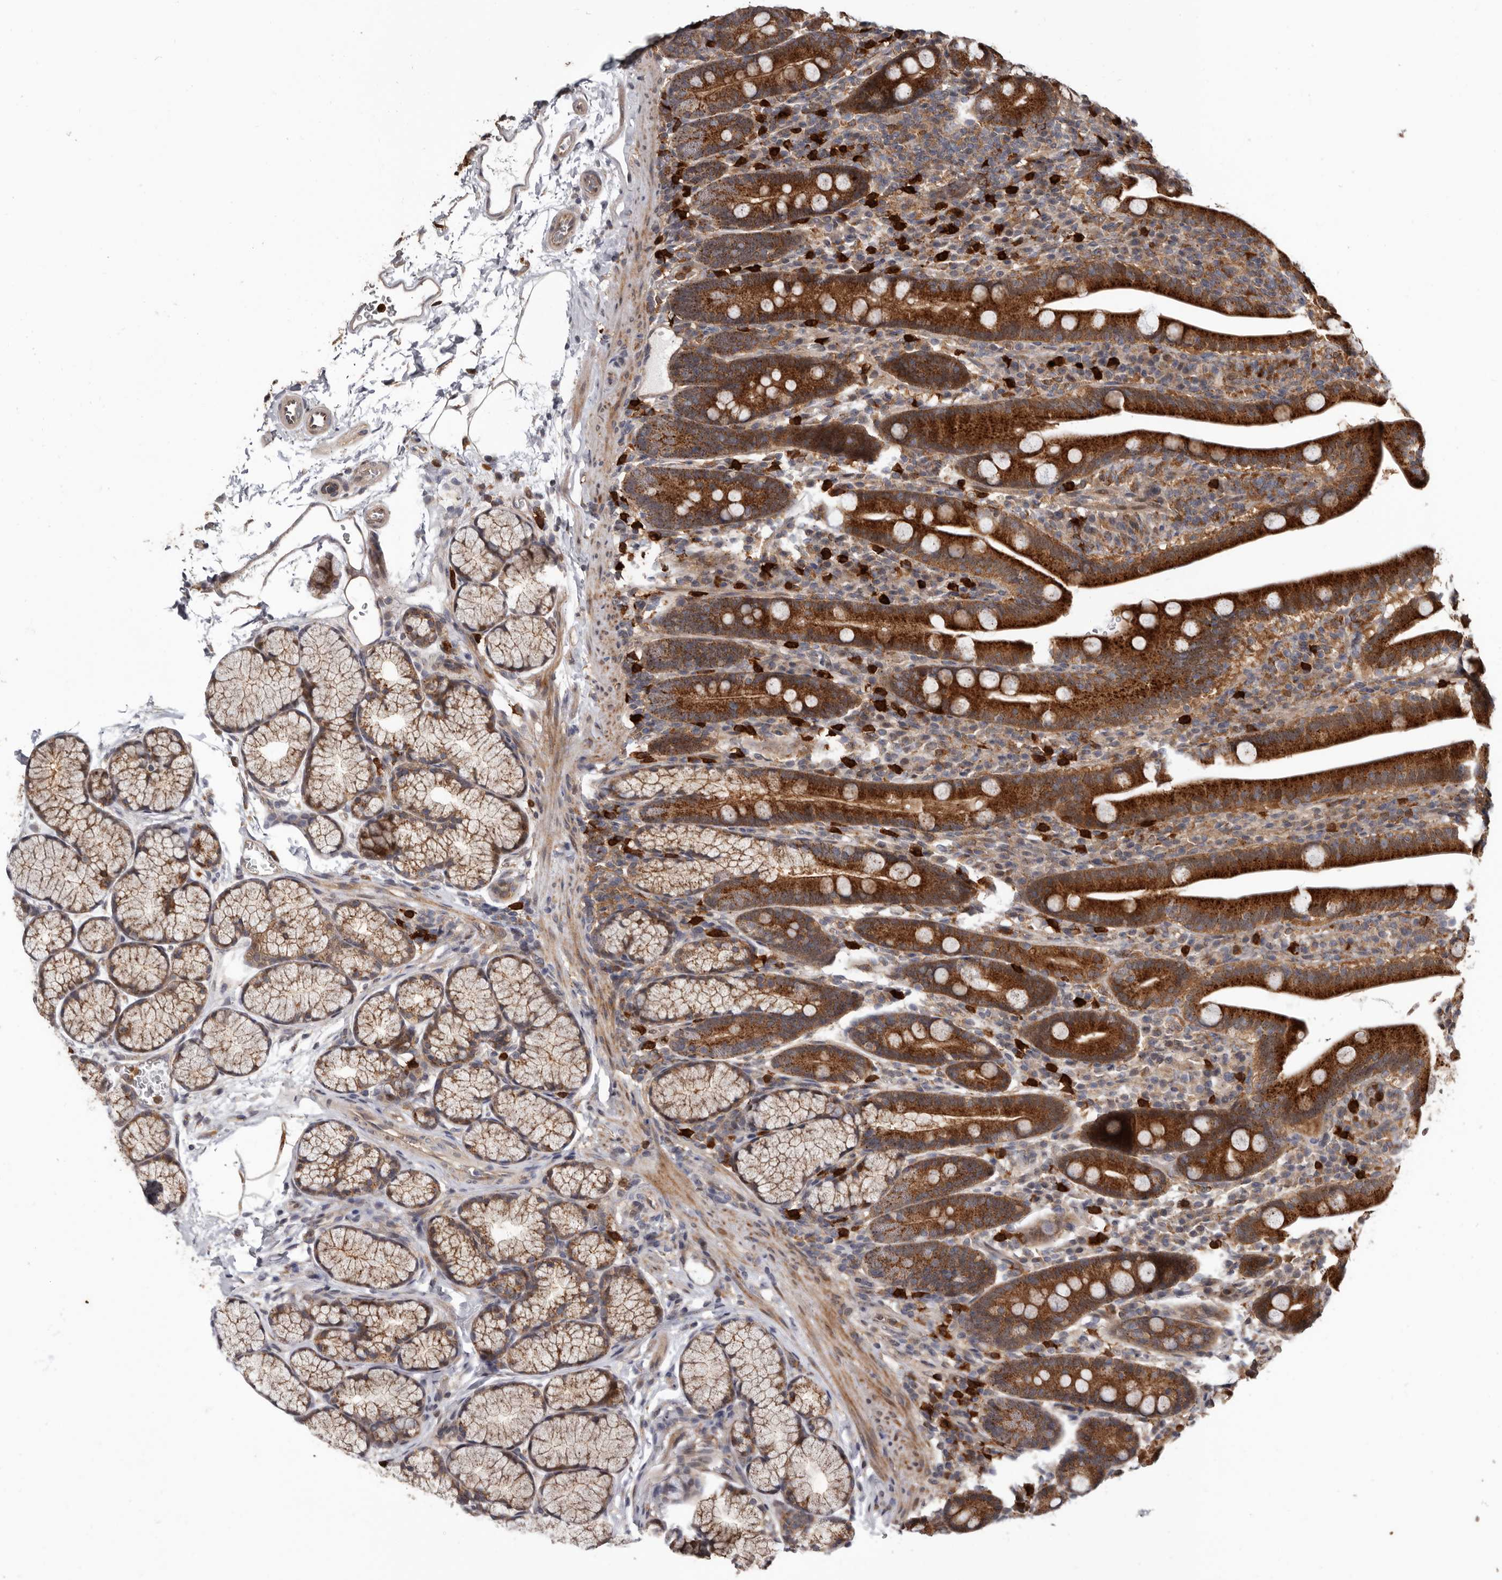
{"staining": {"intensity": "strong", "quantity": ">75%", "location": "cytoplasmic/membranous"}, "tissue": "duodenum", "cell_type": "Glandular cells", "image_type": "normal", "snomed": [{"axis": "morphology", "description": "Normal tissue, NOS"}, {"axis": "topography", "description": "Duodenum"}], "caption": "The photomicrograph shows a brown stain indicating the presence of a protein in the cytoplasmic/membranous of glandular cells in duodenum.", "gene": "FGFR4", "patient": {"sex": "male", "age": 35}}